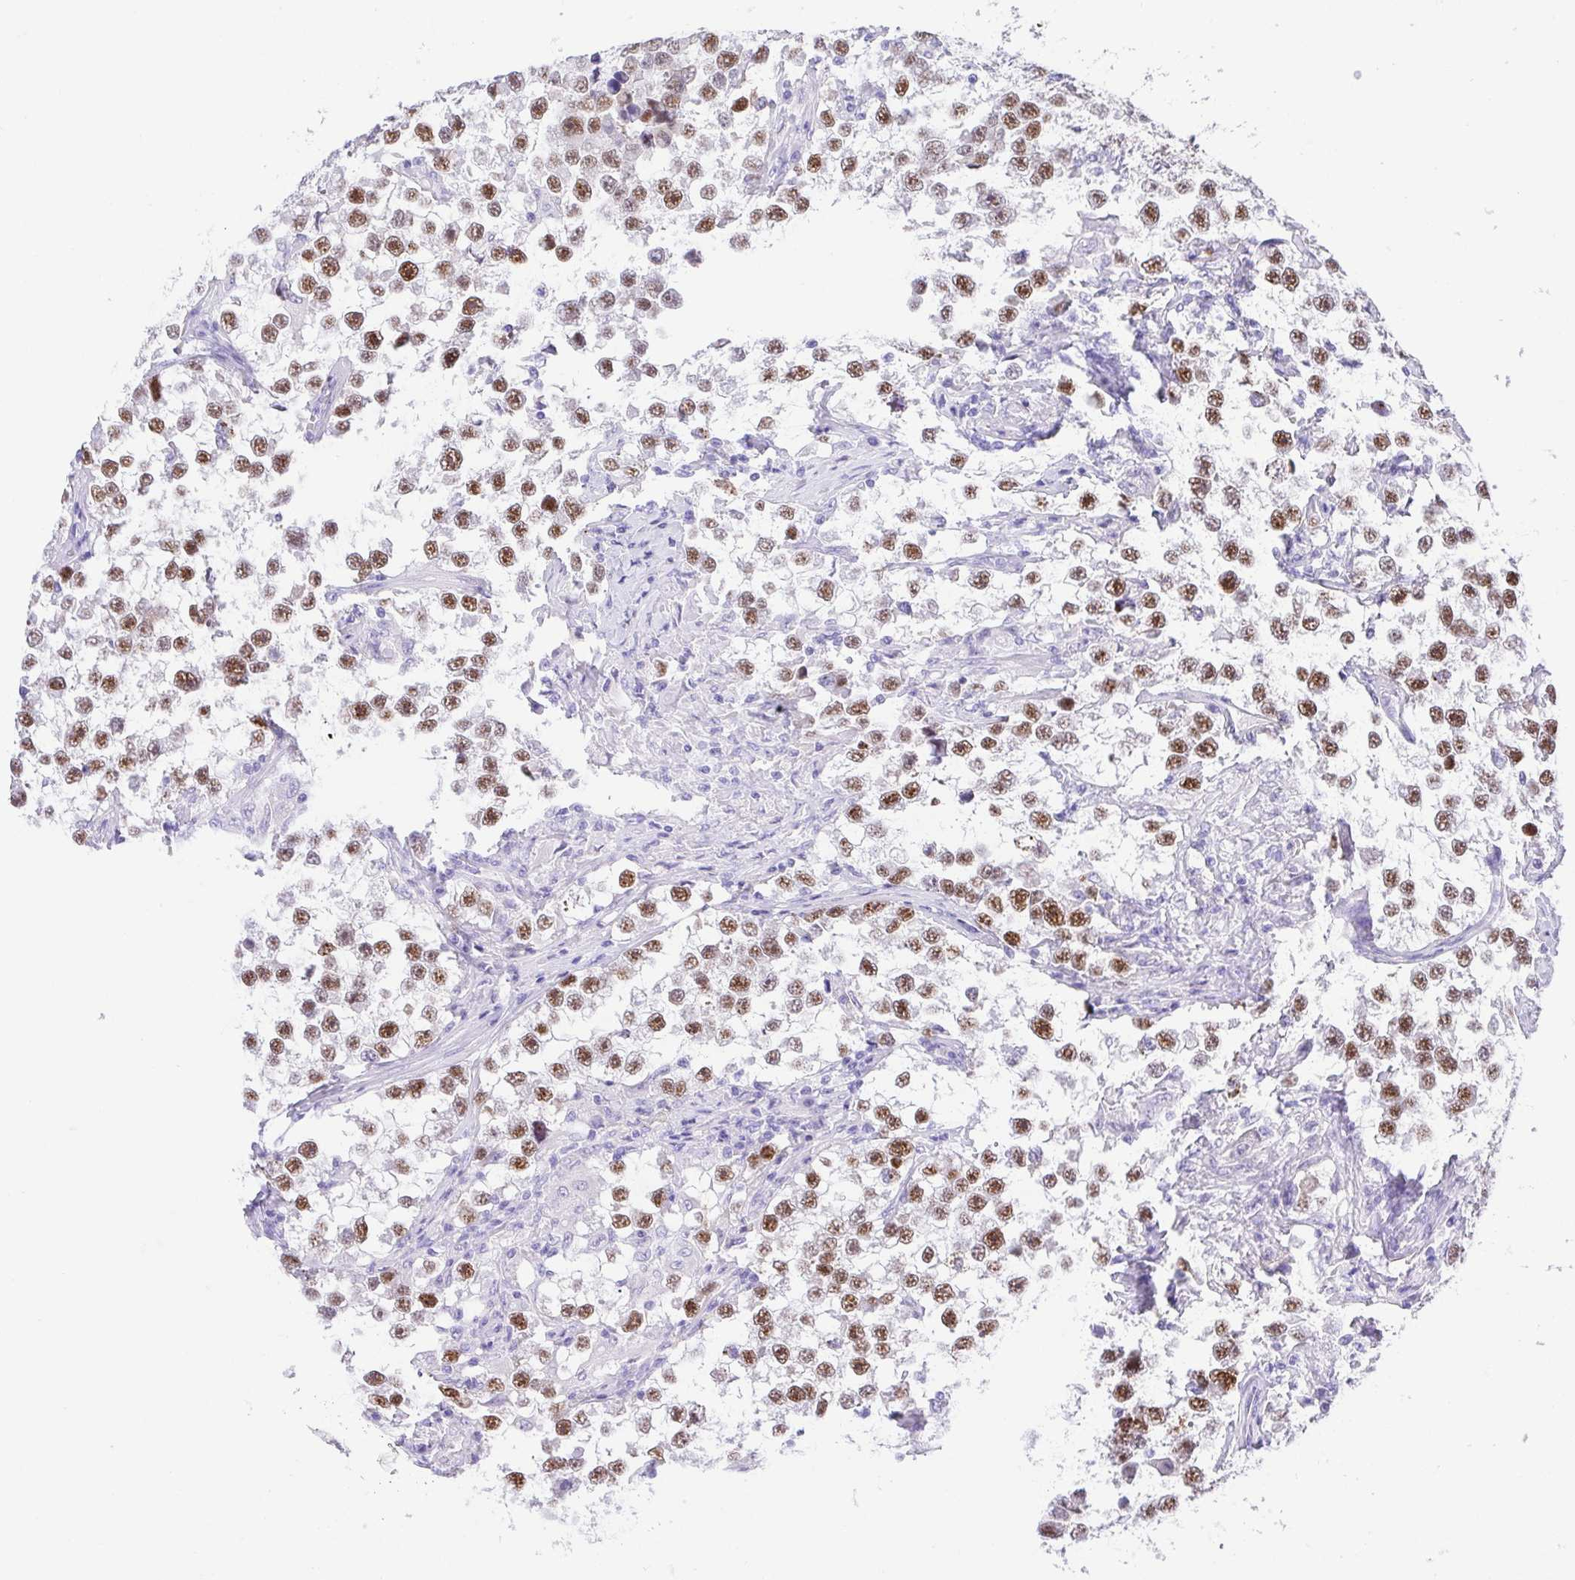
{"staining": {"intensity": "moderate", "quantity": ">75%", "location": "nuclear"}, "tissue": "testis cancer", "cell_type": "Tumor cells", "image_type": "cancer", "snomed": [{"axis": "morphology", "description": "Seminoma, NOS"}, {"axis": "topography", "description": "Testis"}], "caption": "About >75% of tumor cells in testis seminoma demonstrate moderate nuclear protein expression as visualized by brown immunohistochemical staining.", "gene": "LUZP4", "patient": {"sex": "male", "age": 46}}